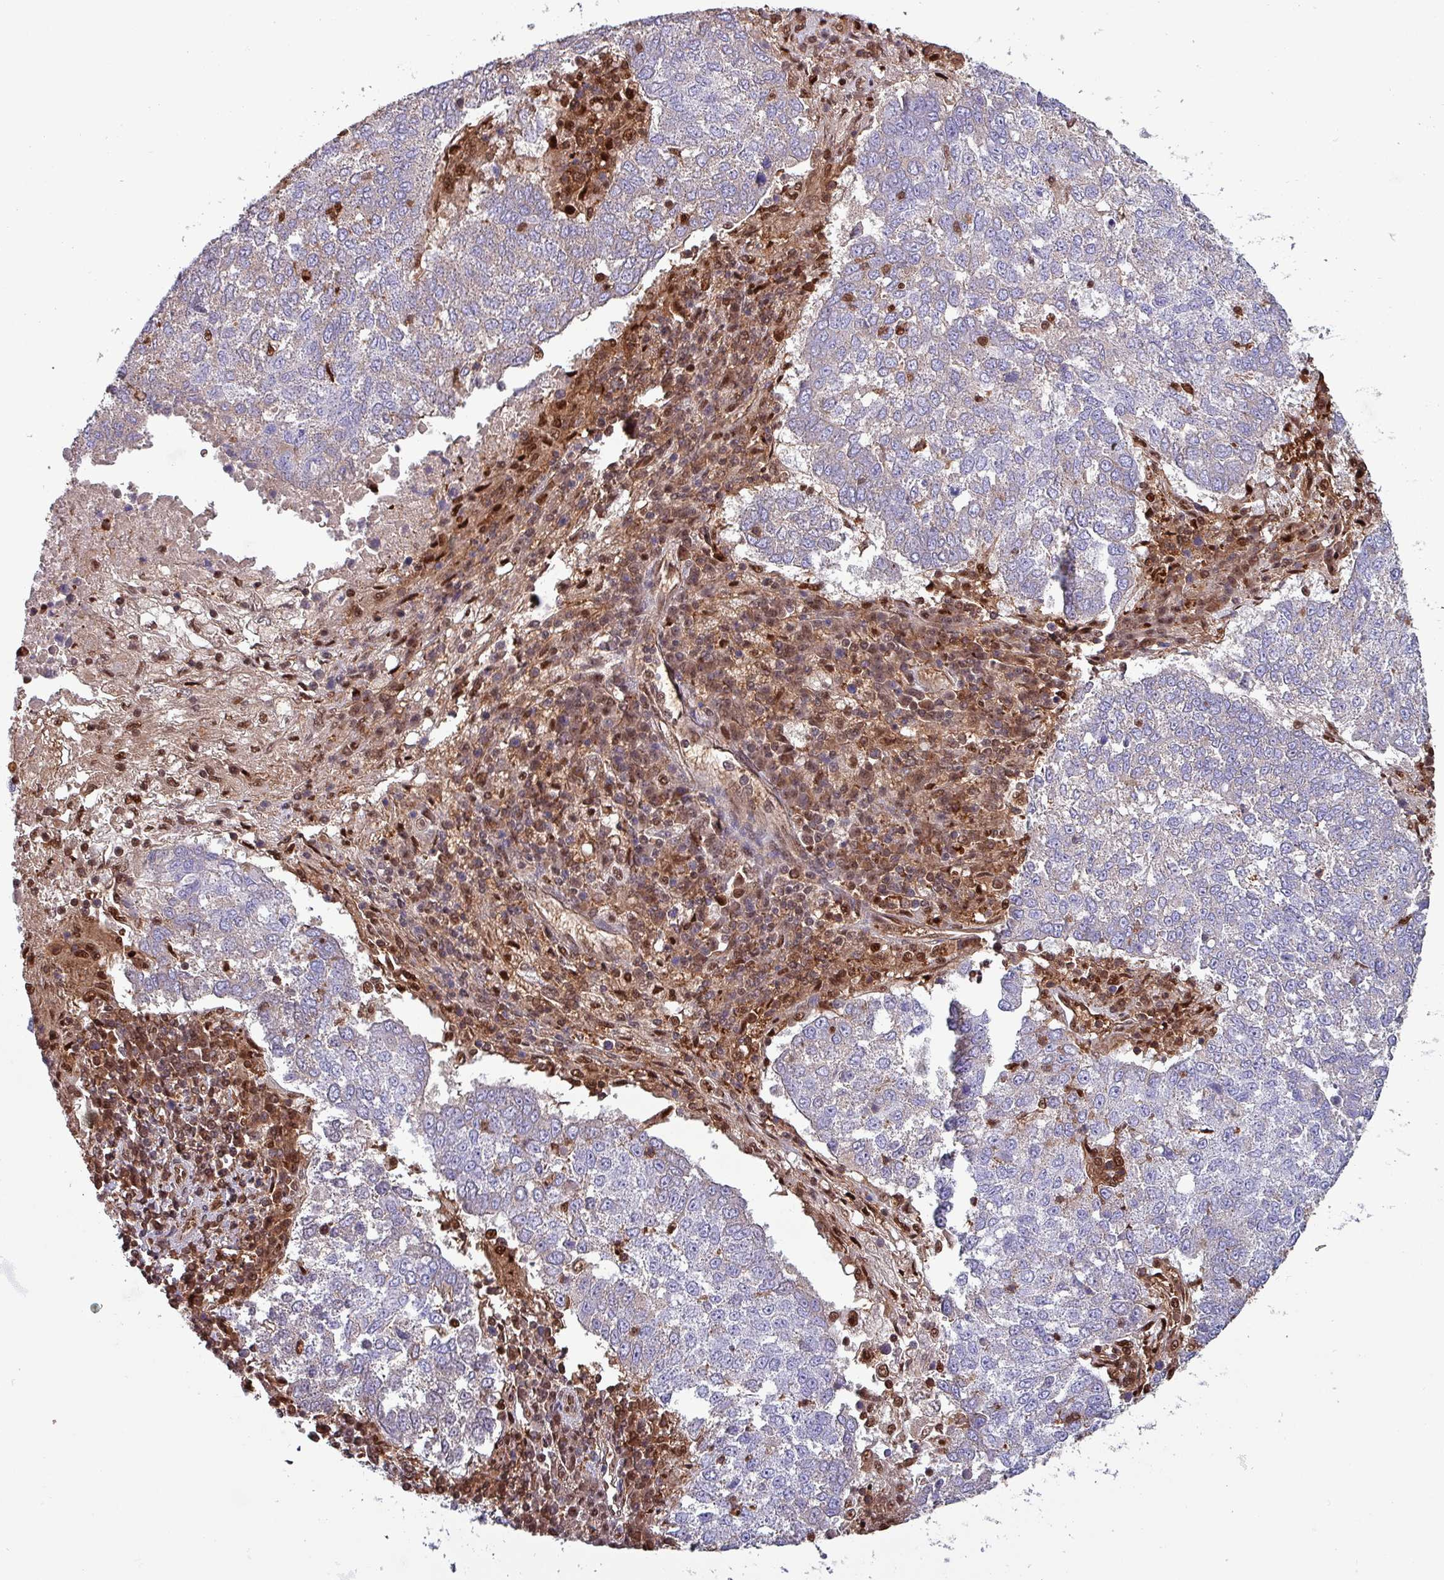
{"staining": {"intensity": "negative", "quantity": "none", "location": "none"}, "tissue": "lung cancer", "cell_type": "Tumor cells", "image_type": "cancer", "snomed": [{"axis": "morphology", "description": "Squamous cell carcinoma, NOS"}, {"axis": "topography", "description": "Lung"}], "caption": "The image exhibits no significant expression in tumor cells of lung cancer.", "gene": "PSMB8", "patient": {"sex": "male", "age": 73}}